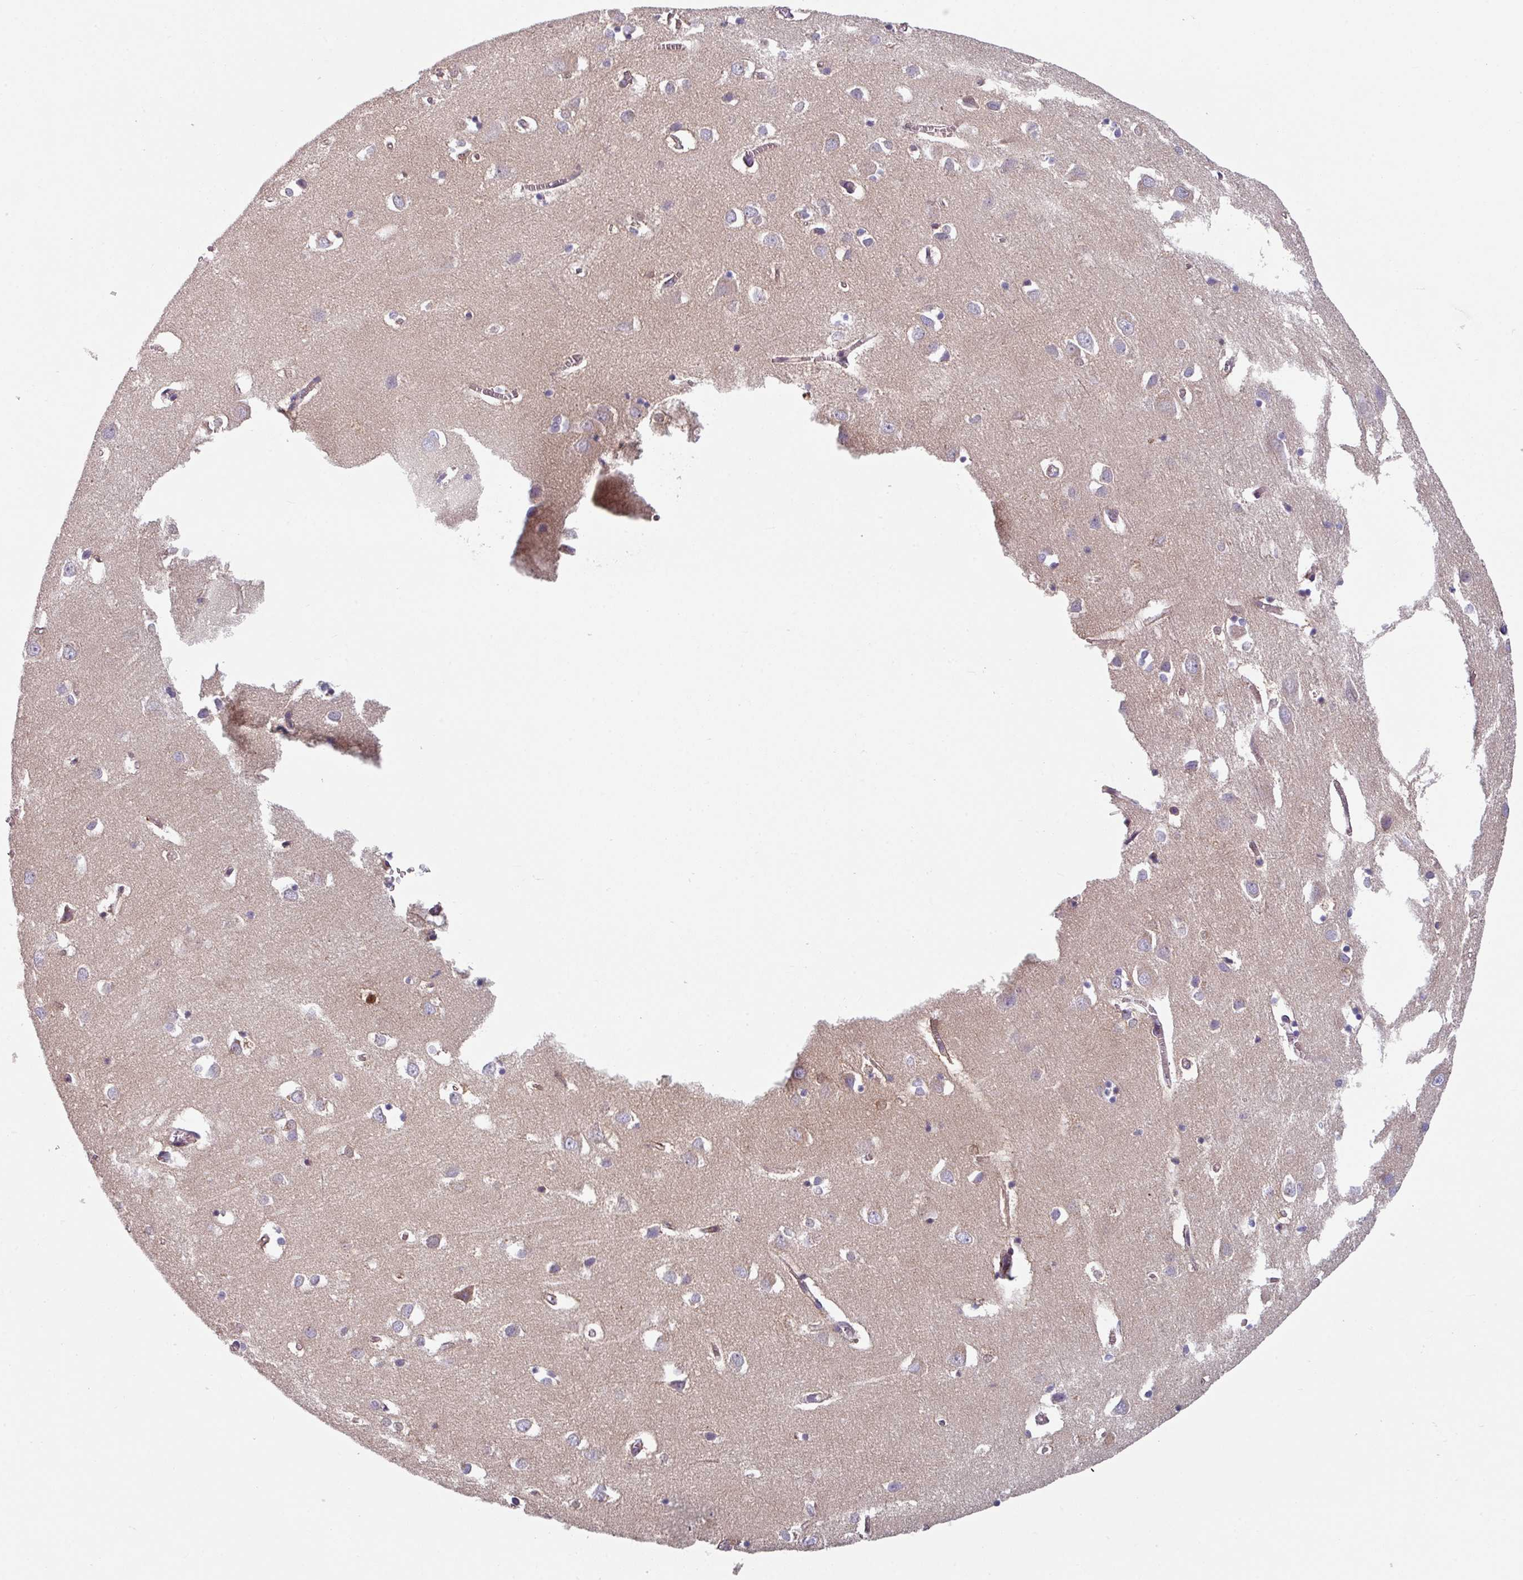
{"staining": {"intensity": "moderate", "quantity": "<25%", "location": "cytoplasmic/membranous,nuclear"}, "tissue": "cerebral cortex", "cell_type": "Endothelial cells", "image_type": "normal", "snomed": [{"axis": "morphology", "description": "Normal tissue, NOS"}, {"axis": "topography", "description": "Cerebral cortex"}], "caption": "A high-resolution micrograph shows IHC staining of benign cerebral cortex, which displays moderate cytoplasmic/membranous,nuclear staining in about <25% of endothelial cells. The staining is performed using DAB brown chromogen to label protein expression. The nuclei are counter-stained blue using hematoxylin.", "gene": "TMEM132A", "patient": {"sex": "male", "age": 70}}